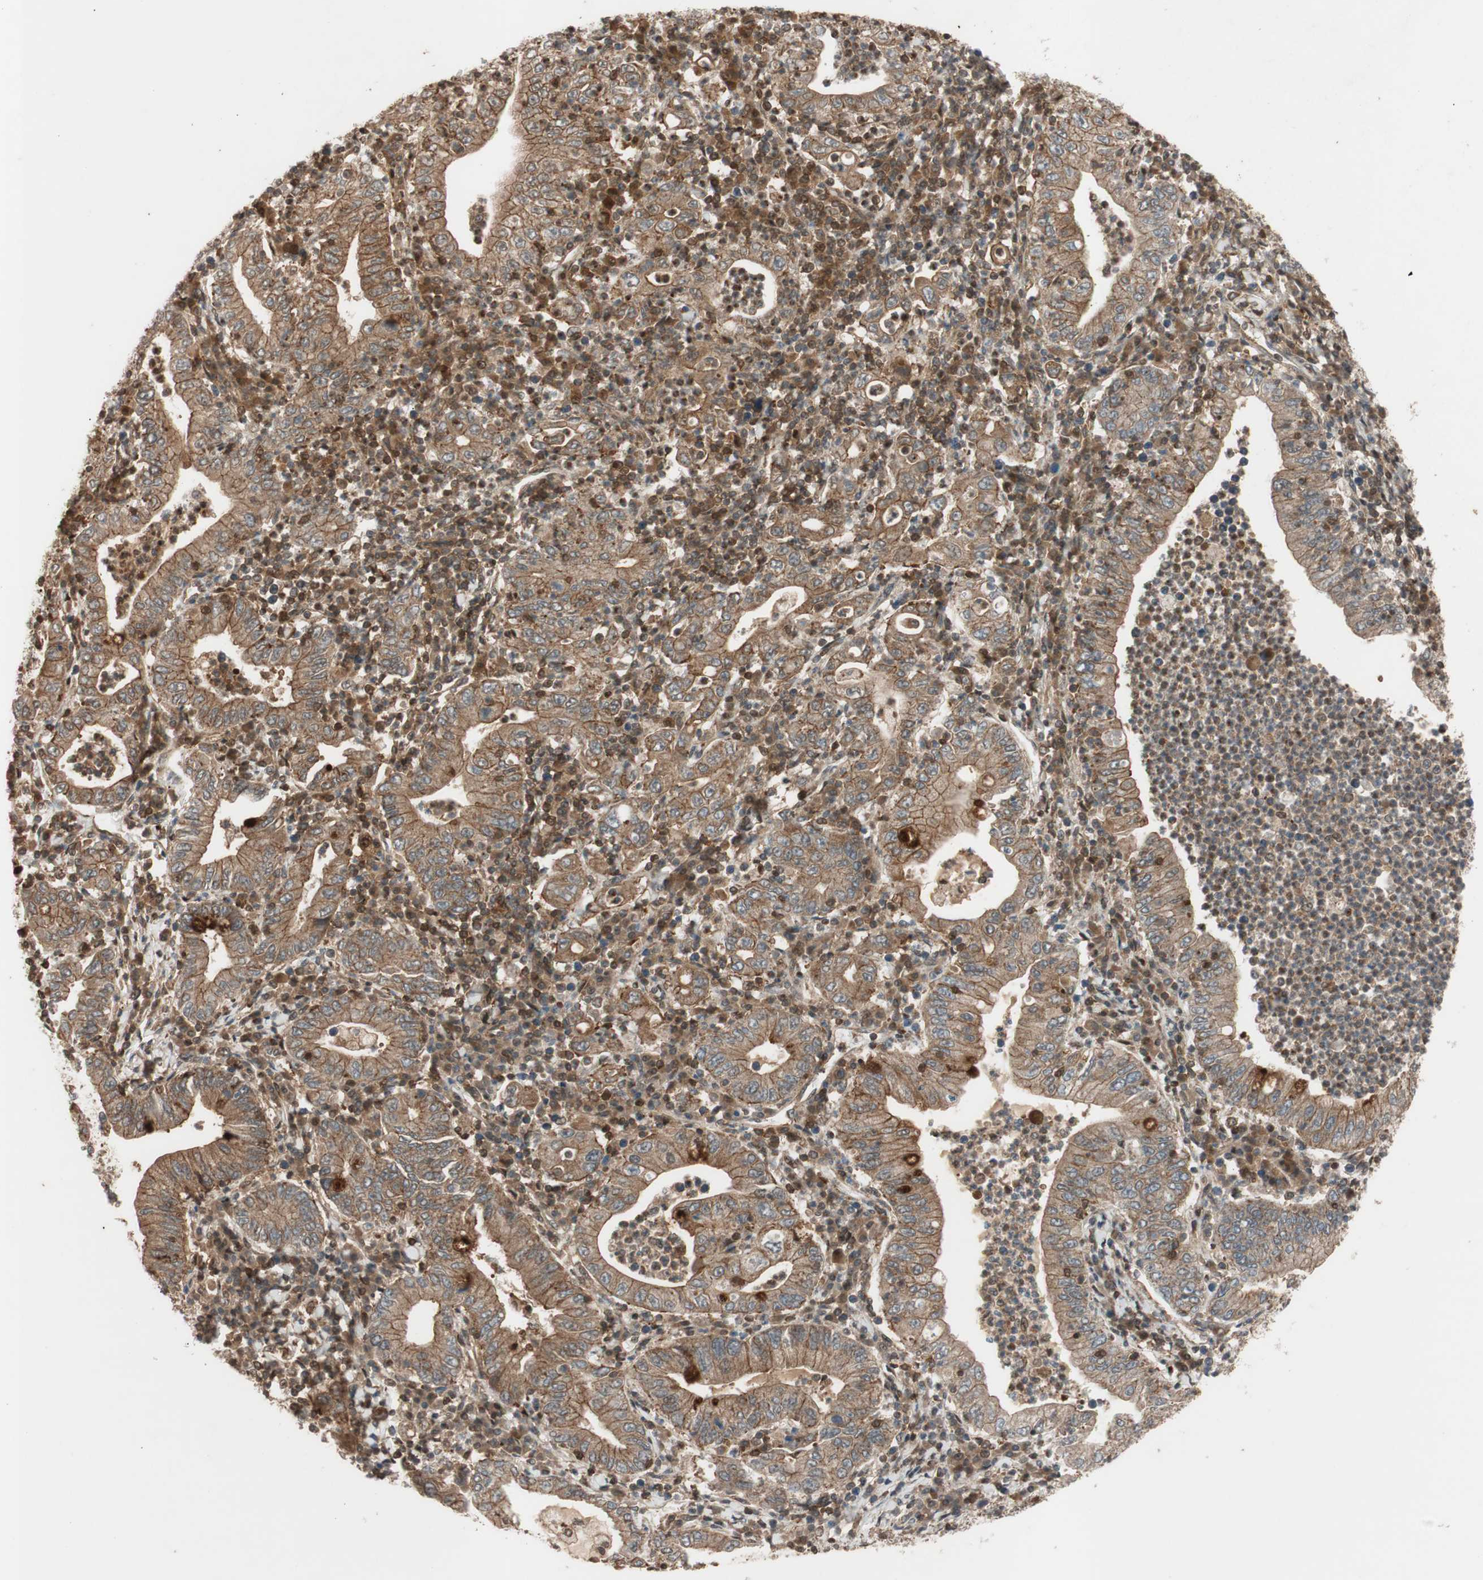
{"staining": {"intensity": "moderate", "quantity": ">75%", "location": "cytoplasmic/membranous"}, "tissue": "stomach cancer", "cell_type": "Tumor cells", "image_type": "cancer", "snomed": [{"axis": "morphology", "description": "Normal tissue, NOS"}, {"axis": "morphology", "description": "Adenocarcinoma, NOS"}, {"axis": "topography", "description": "Esophagus"}, {"axis": "topography", "description": "Stomach, upper"}, {"axis": "topography", "description": "Peripheral nerve tissue"}], "caption": "Immunohistochemical staining of human stomach cancer demonstrates medium levels of moderate cytoplasmic/membranous staining in approximately >75% of tumor cells. The staining was performed using DAB (3,3'-diaminobenzidine), with brown indicating positive protein expression. Nuclei are stained blue with hematoxylin.", "gene": "EPHA8", "patient": {"sex": "male", "age": 62}}